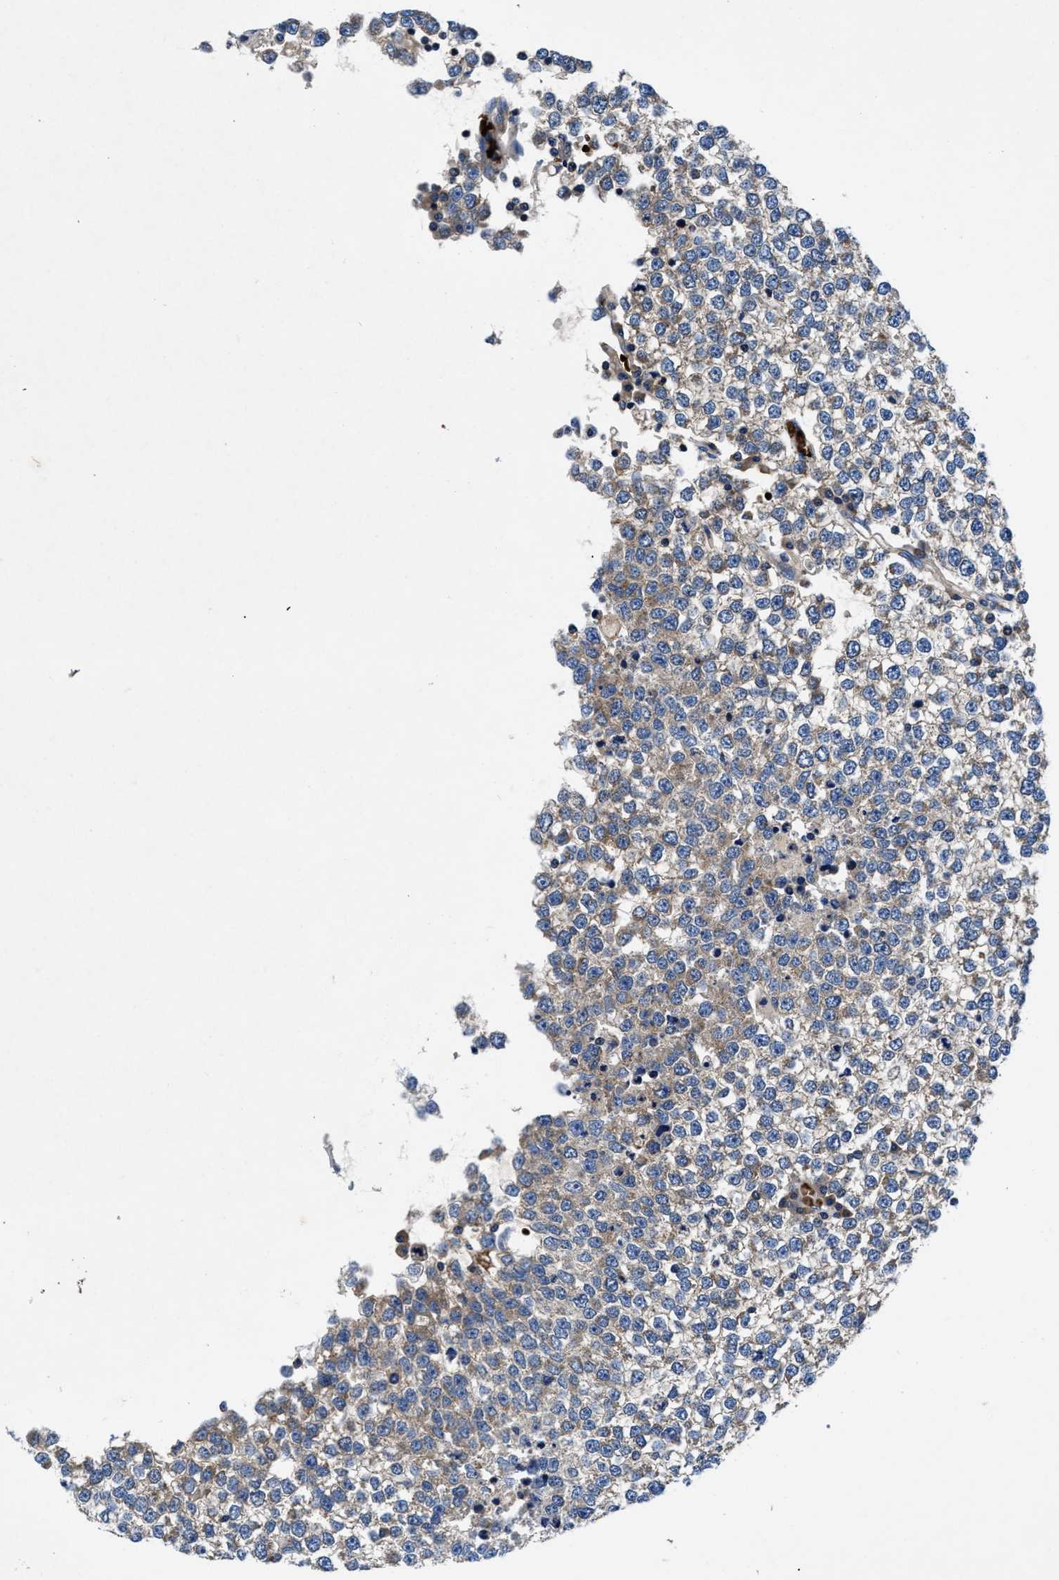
{"staining": {"intensity": "weak", "quantity": "<25%", "location": "cytoplasmic/membranous"}, "tissue": "testis cancer", "cell_type": "Tumor cells", "image_type": "cancer", "snomed": [{"axis": "morphology", "description": "Seminoma, NOS"}, {"axis": "topography", "description": "Testis"}], "caption": "Seminoma (testis) was stained to show a protein in brown. There is no significant positivity in tumor cells.", "gene": "PHLPP1", "patient": {"sex": "male", "age": 65}}